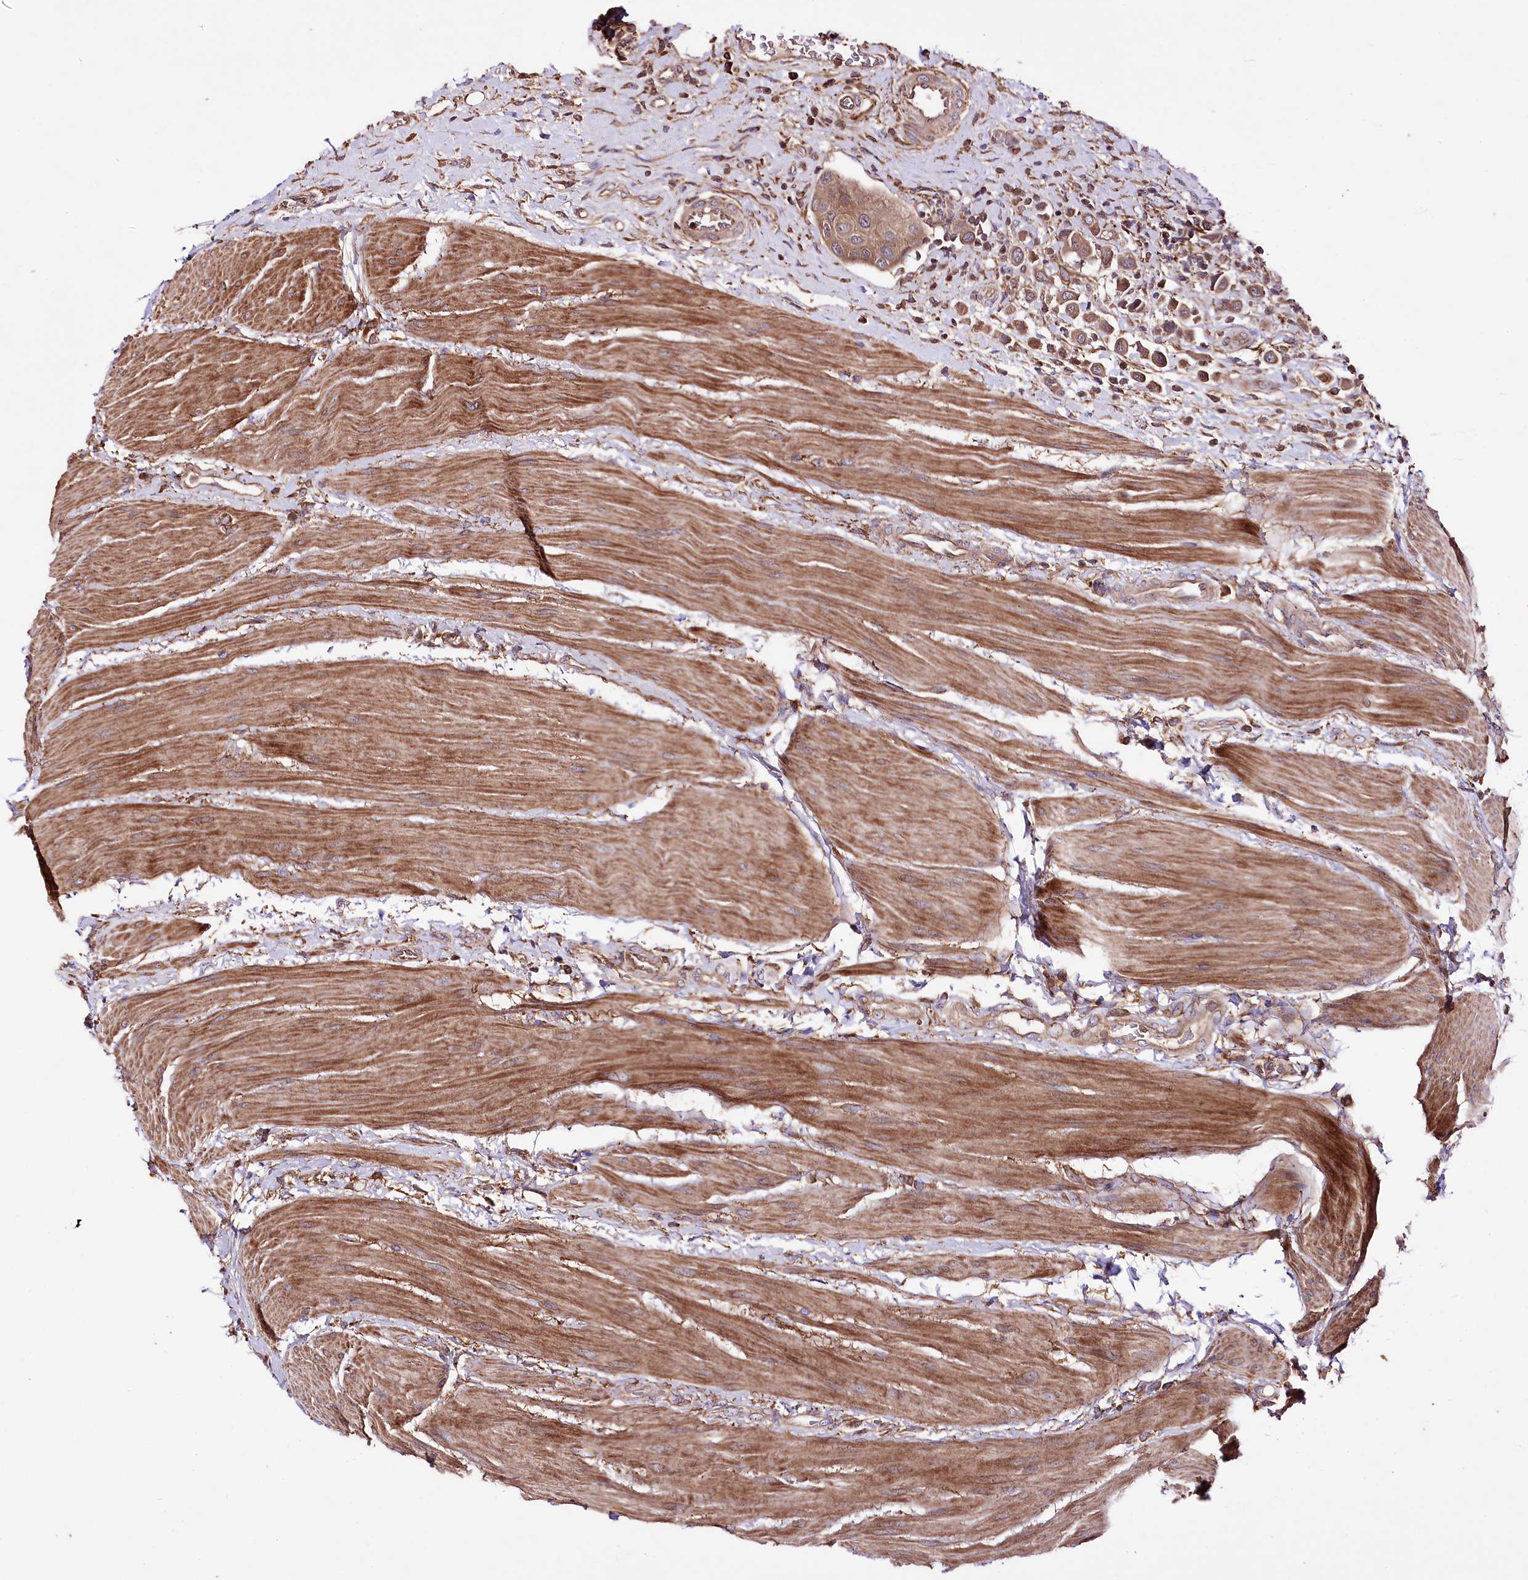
{"staining": {"intensity": "moderate", "quantity": ">75%", "location": "cytoplasmic/membranous"}, "tissue": "urothelial cancer", "cell_type": "Tumor cells", "image_type": "cancer", "snomed": [{"axis": "morphology", "description": "Urothelial carcinoma, High grade"}, {"axis": "topography", "description": "Urinary bladder"}], "caption": "Urothelial cancer was stained to show a protein in brown. There is medium levels of moderate cytoplasmic/membranous staining in about >75% of tumor cells.", "gene": "WWC1", "patient": {"sex": "male", "age": 50}}